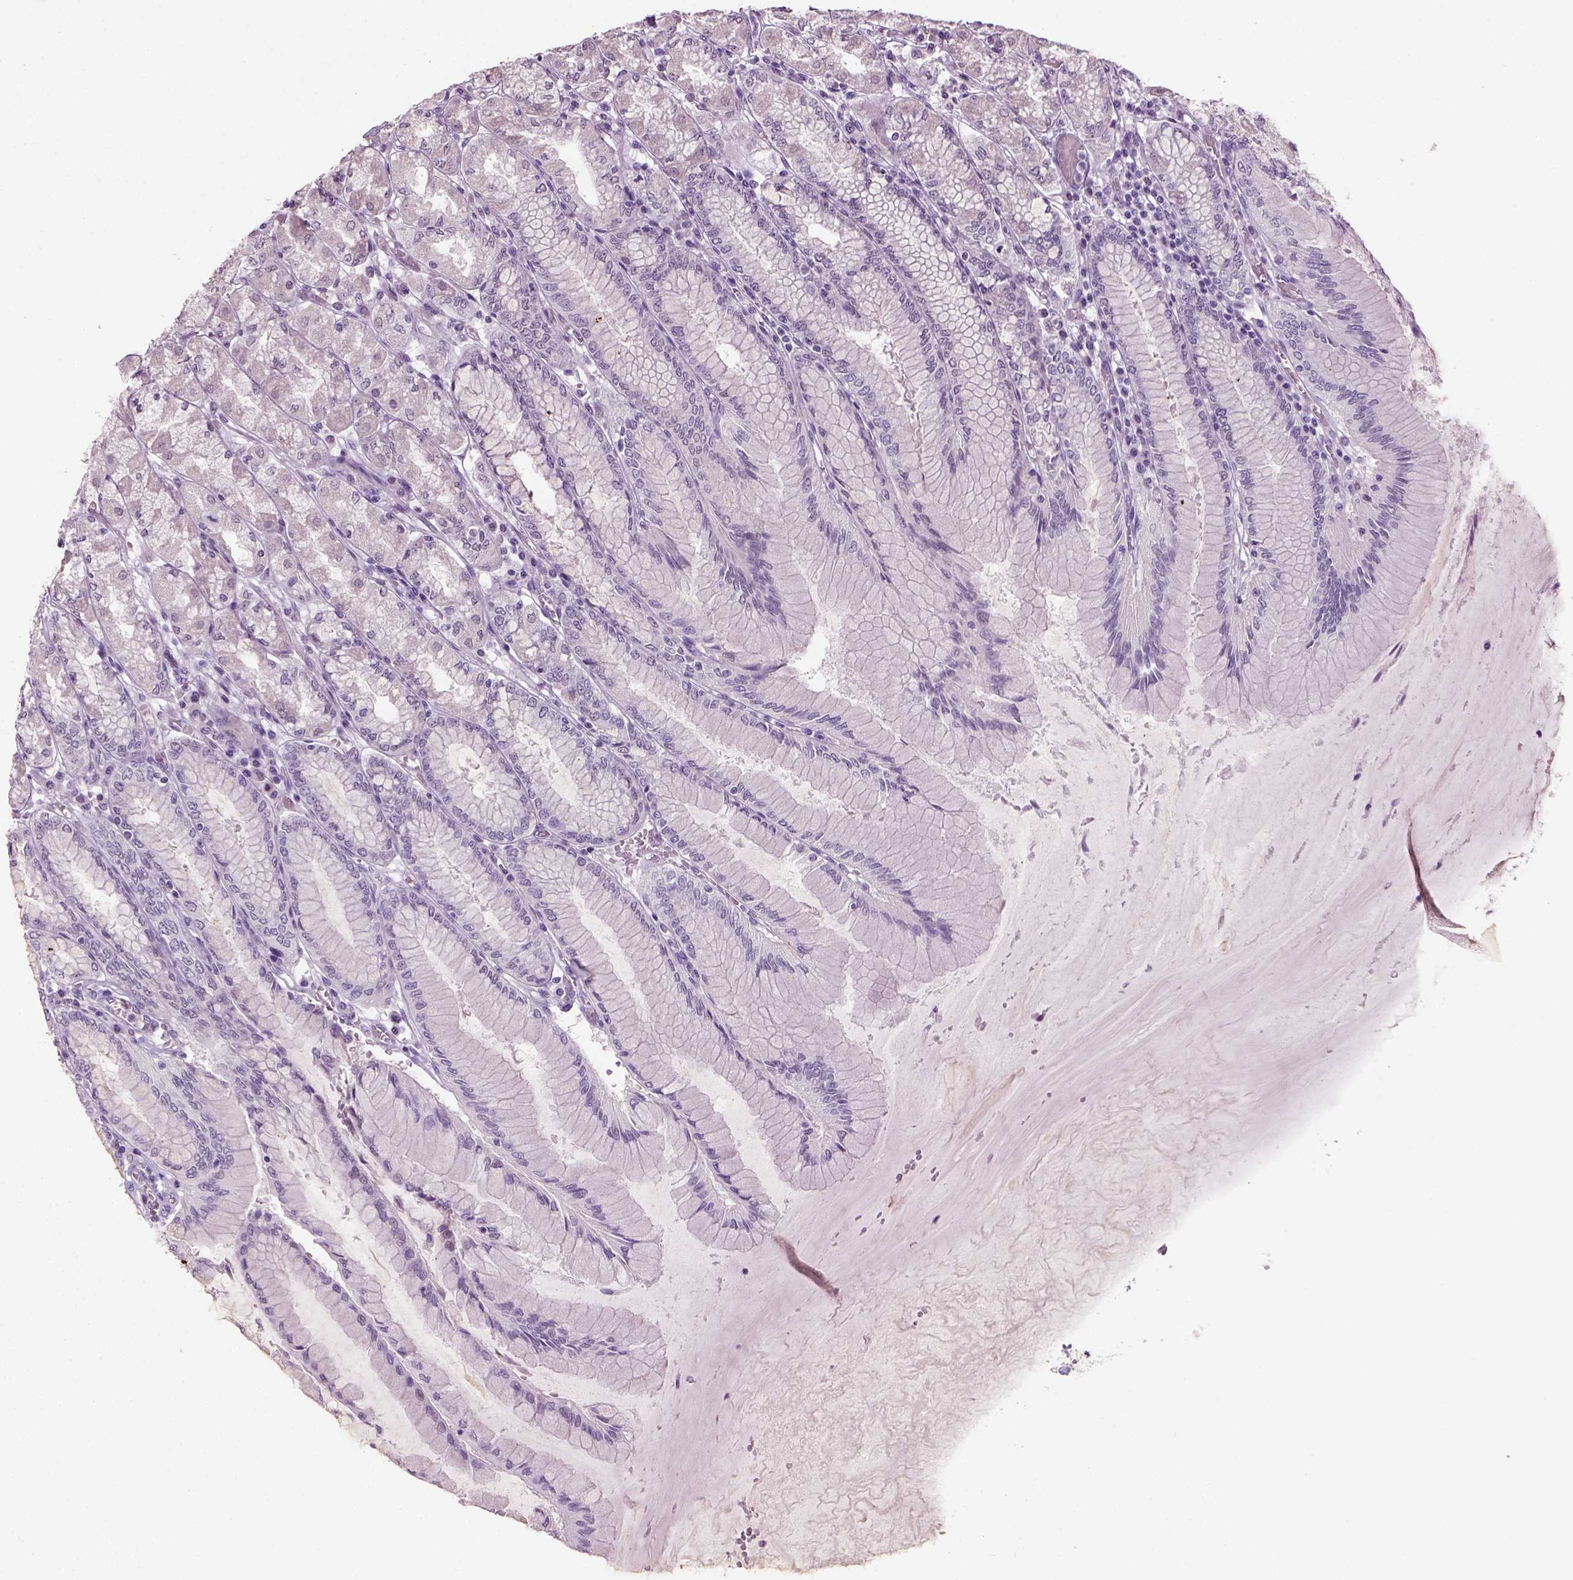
{"staining": {"intensity": "weak", "quantity": "<25%", "location": "cytoplasmic/membranous"}, "tissue": "stomach", "cell_type": "Glandular cells", "image_type": "normal", "snomed": [{"axis": "morphology", "description": "Normal tissue, NOS"}, {"axis": "topography", "description": "Stomach, upper"}], "caption": "Protein analysis of normal stomach shows no significant positivity in glandular cells.", "gene": "GABRB2", "patient": {"sex": "male", "age": 69}}